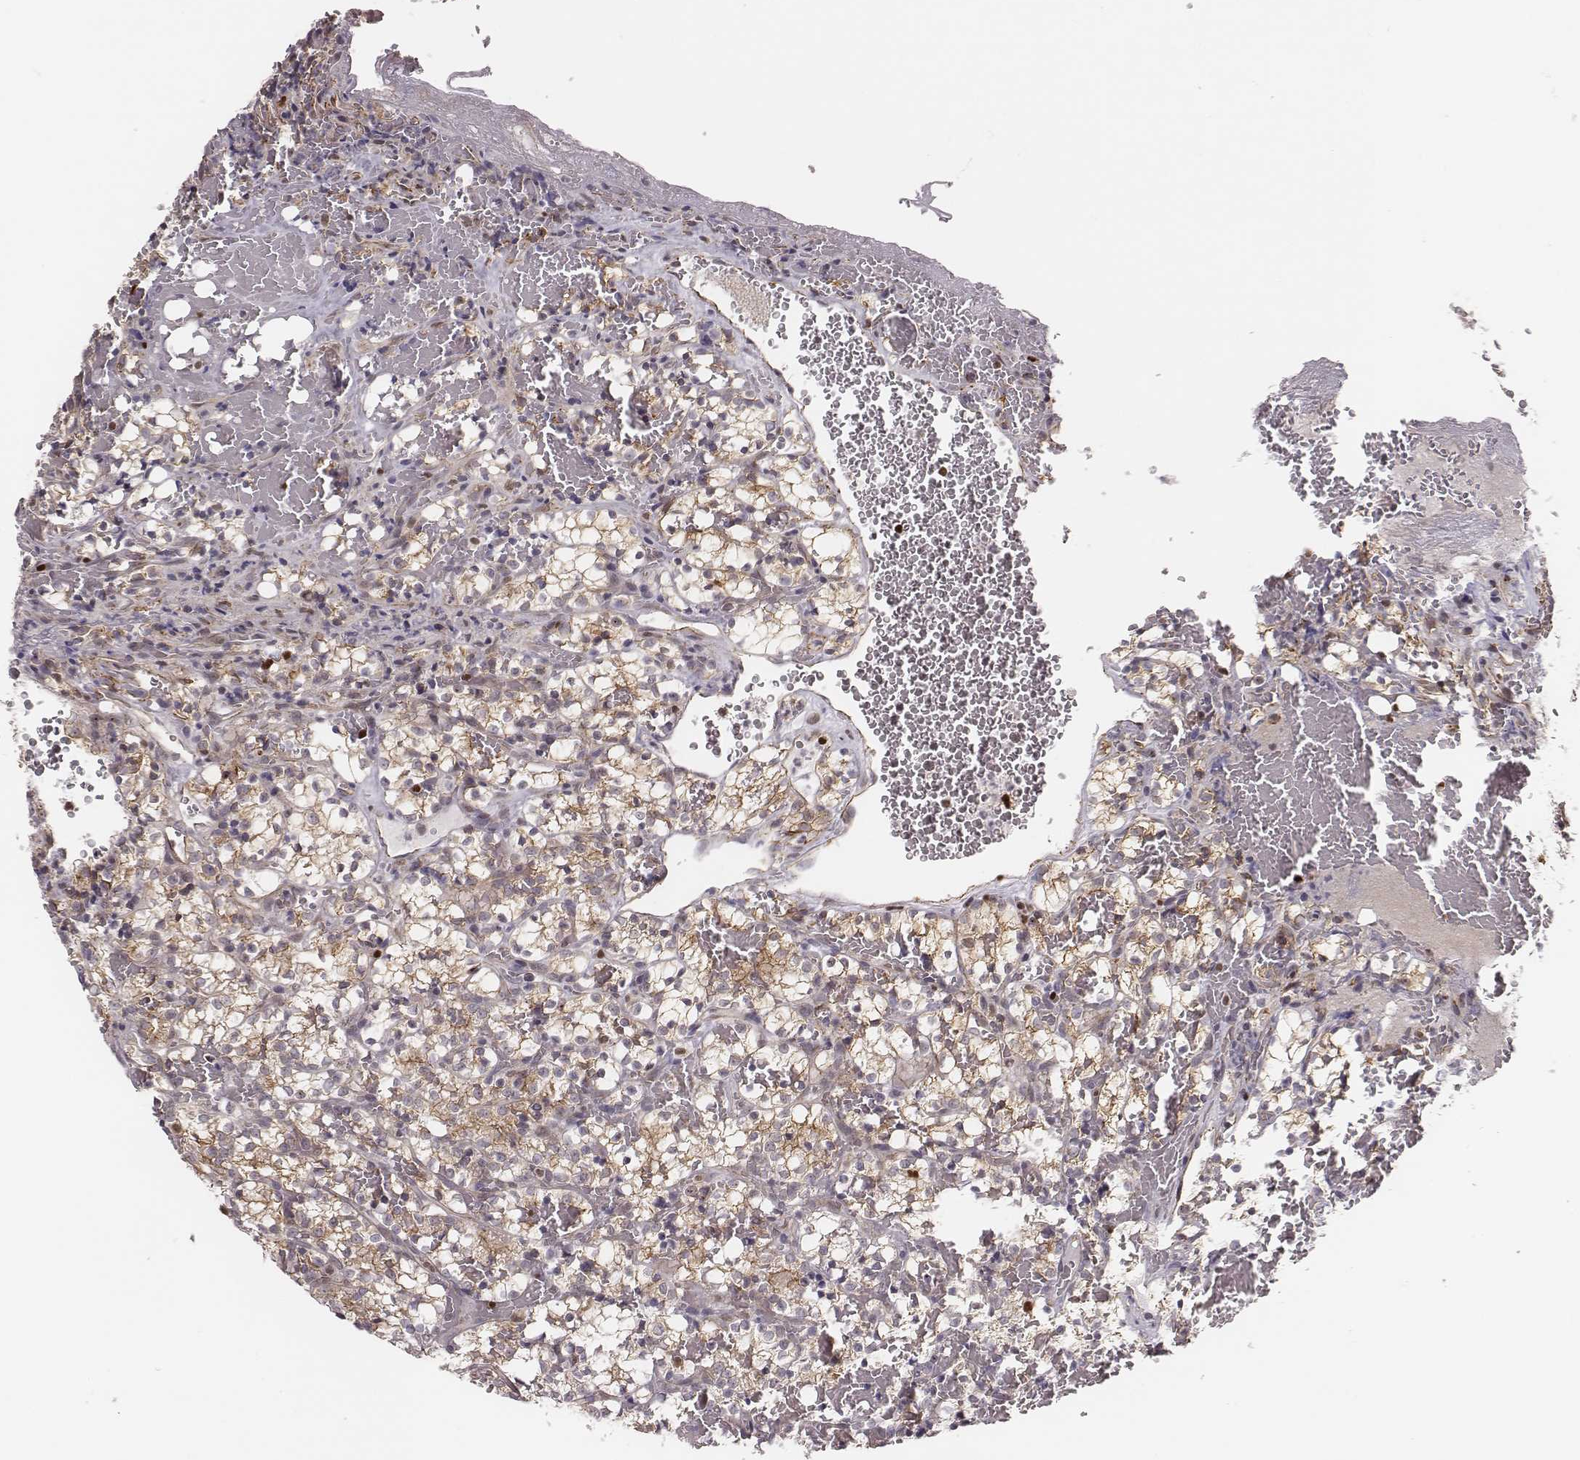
{"staining": {"intensity": "moderate", "quantity": ">75%", "location": "cytoplasmic/membranous"}, "tissue": "renal cancer", "cell_type": "Tumor cells", "image_type": "cancer", "snomed": [{"axis": "morphology", "description": "Adenocarcinoma, NOS"}, {"axis": "topography", "description": "Kidney"}], "caption": "Immunohistochemical staining of renal cancer displays medium levels of moderate cytoplasmic/membranous protein positivity in about >75% of tumor cells.", "gene": "WDR59", "patient": {"sex": "female", "age": 69}}